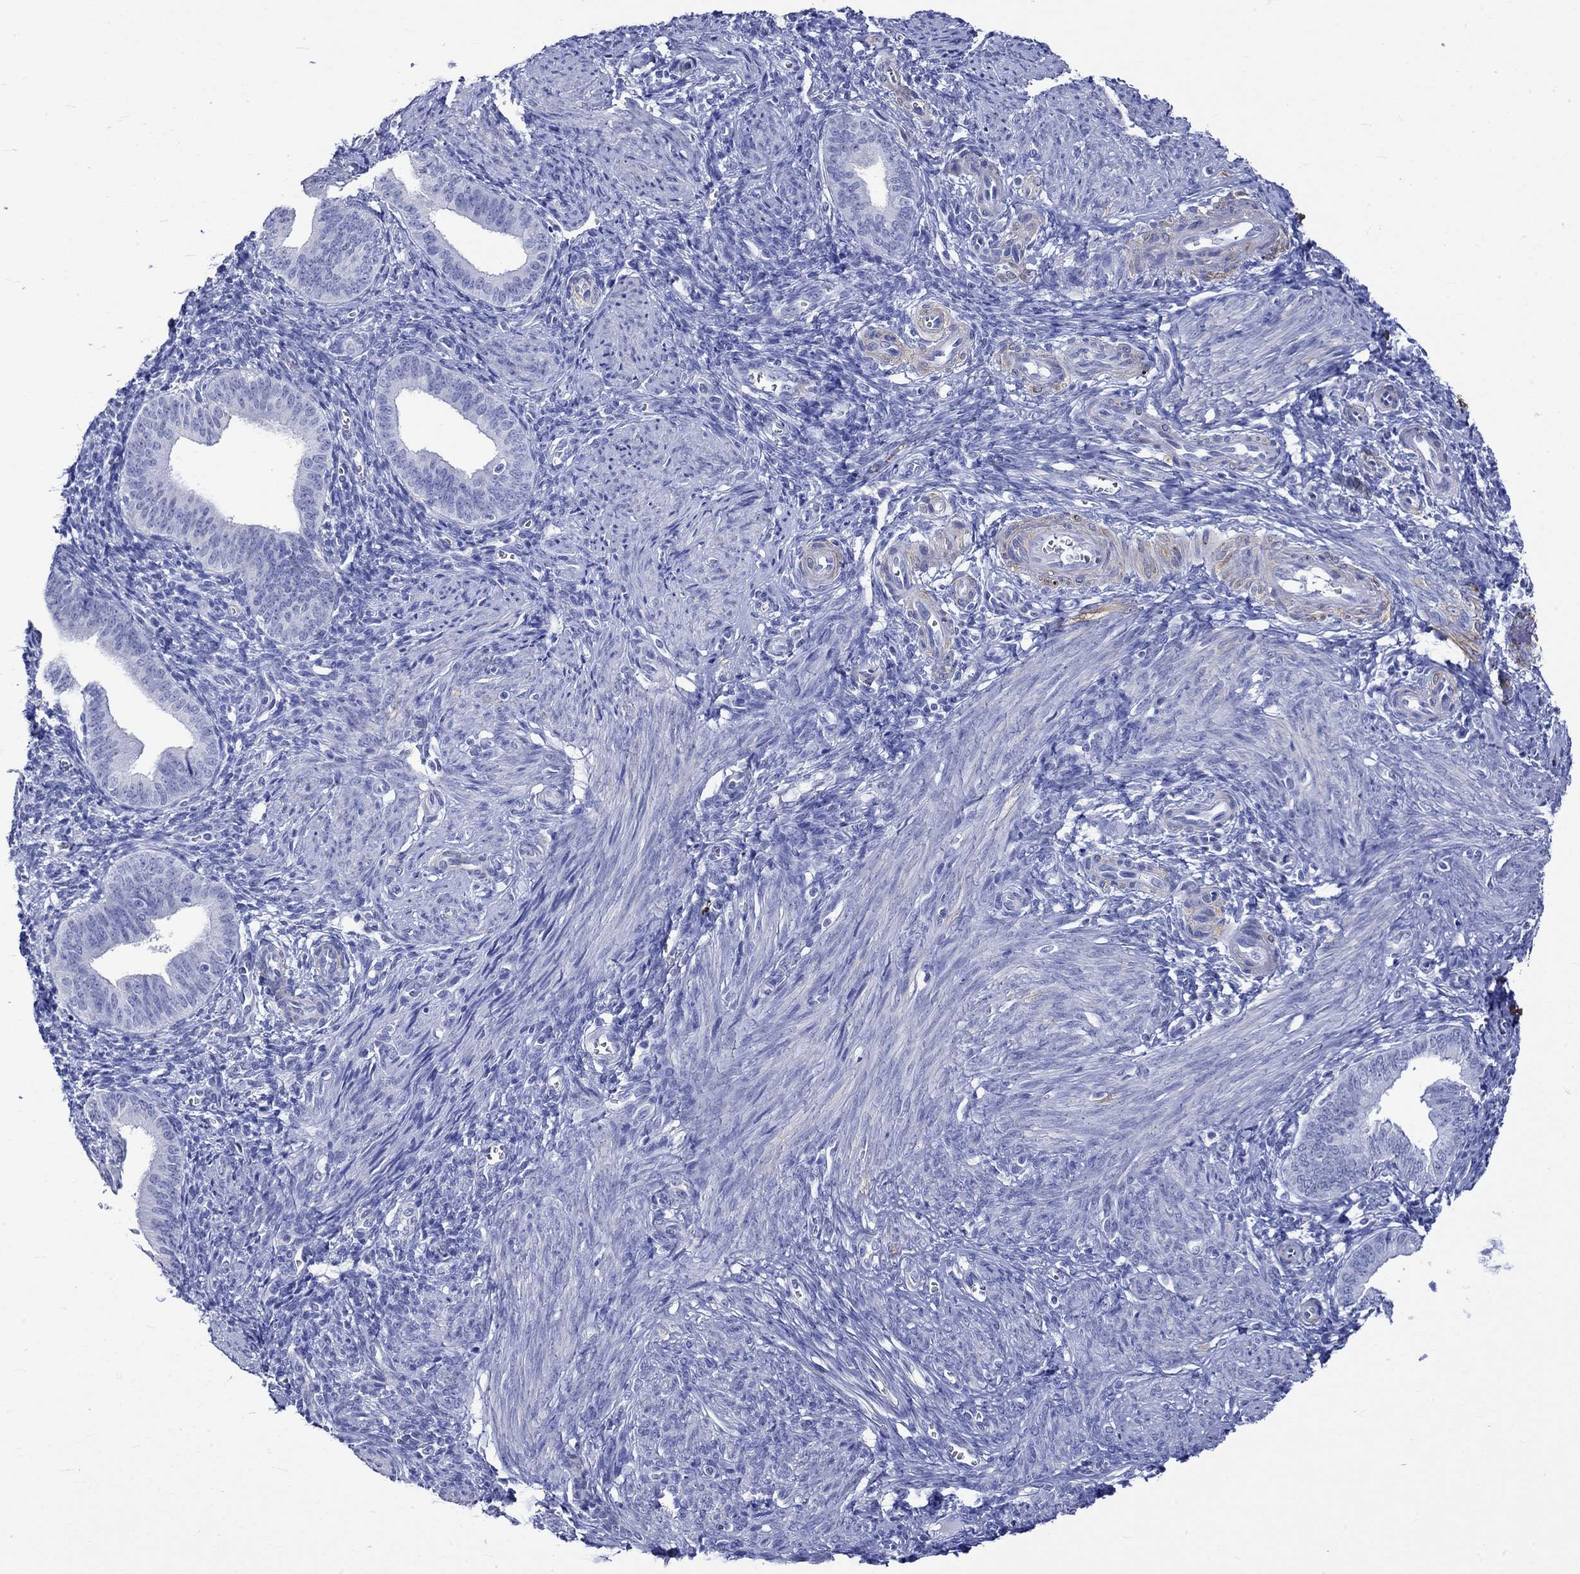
{"staining": {"intensity": "negative", "quantity": "none", "location": "none"}, "tissue": "endometrium", "cell_type": "Cells in endometrial stroma", "image_type": "normal", "snomed": [{"axis": "morphology", "description": "Normal tissue, NOS"}, {"axis": "topography", "description": "Endometrium"}], "caption": "IHC of normal endometrium exhibits no positivity in cells in endometrial stroma.", "gene": "CRYAB", "patient": {"sex": "female", "age": 42}}